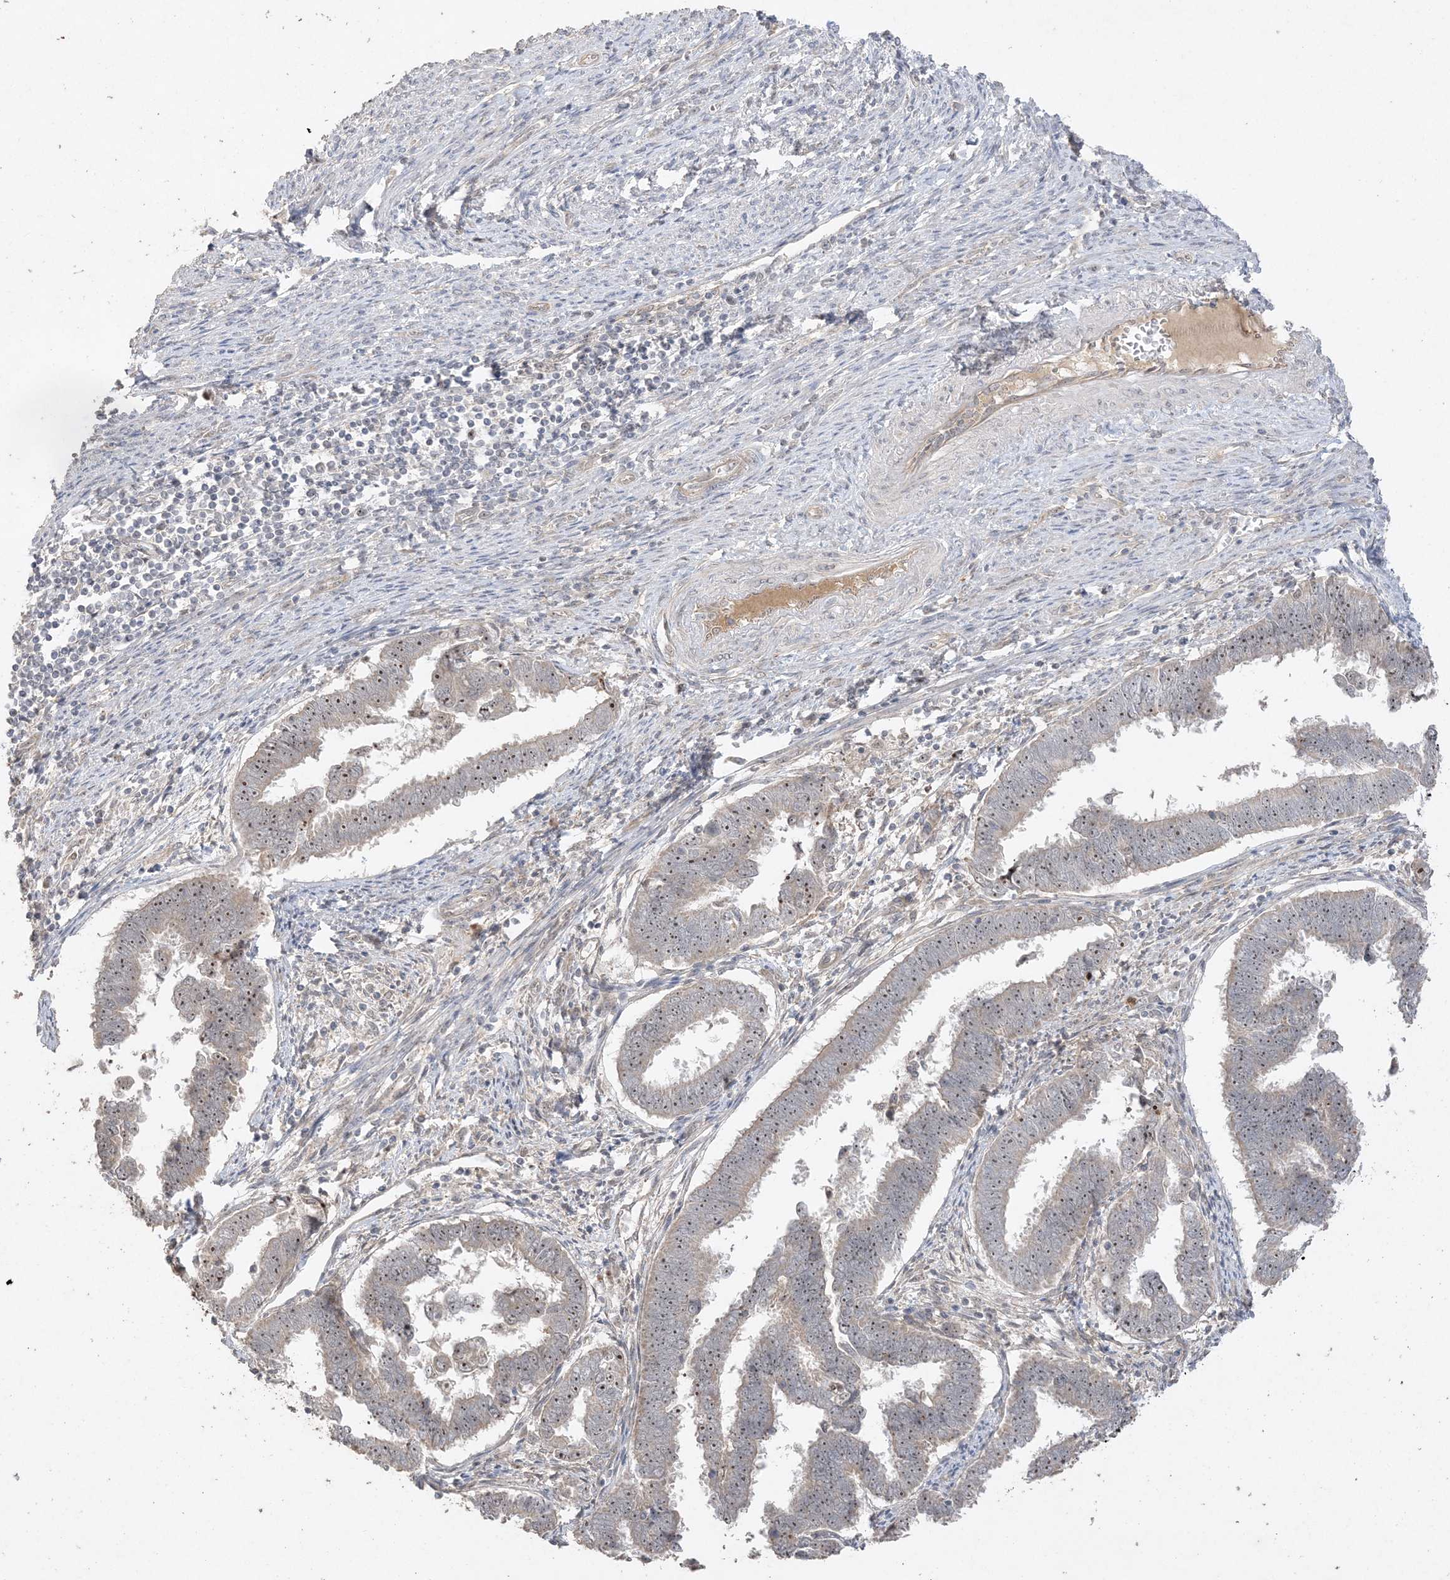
{"staining": {"intensity": "moderate", "quantity": ">75%", "location": "nuclear"}, "tissue": "endometrial cancer", "cell_type": "Tumor cells", "image_type": "cancer", "snomed": [{"axis": "morphology", "description": "Adenocarcinoma, NOS"}, {"axis": "topography", "description": "Endometrium"}], "caption": "Immunohistochemical staining of endometrial cancer (adenocarcinoma) shows medium levels of moderate nuclear protein expression in approximately >75% of tumor cells. (Brightfield microscopy of DAB IHC at high magnification).", "gene": "DDX18", "patient": {"sex": "female", "age": 75}}